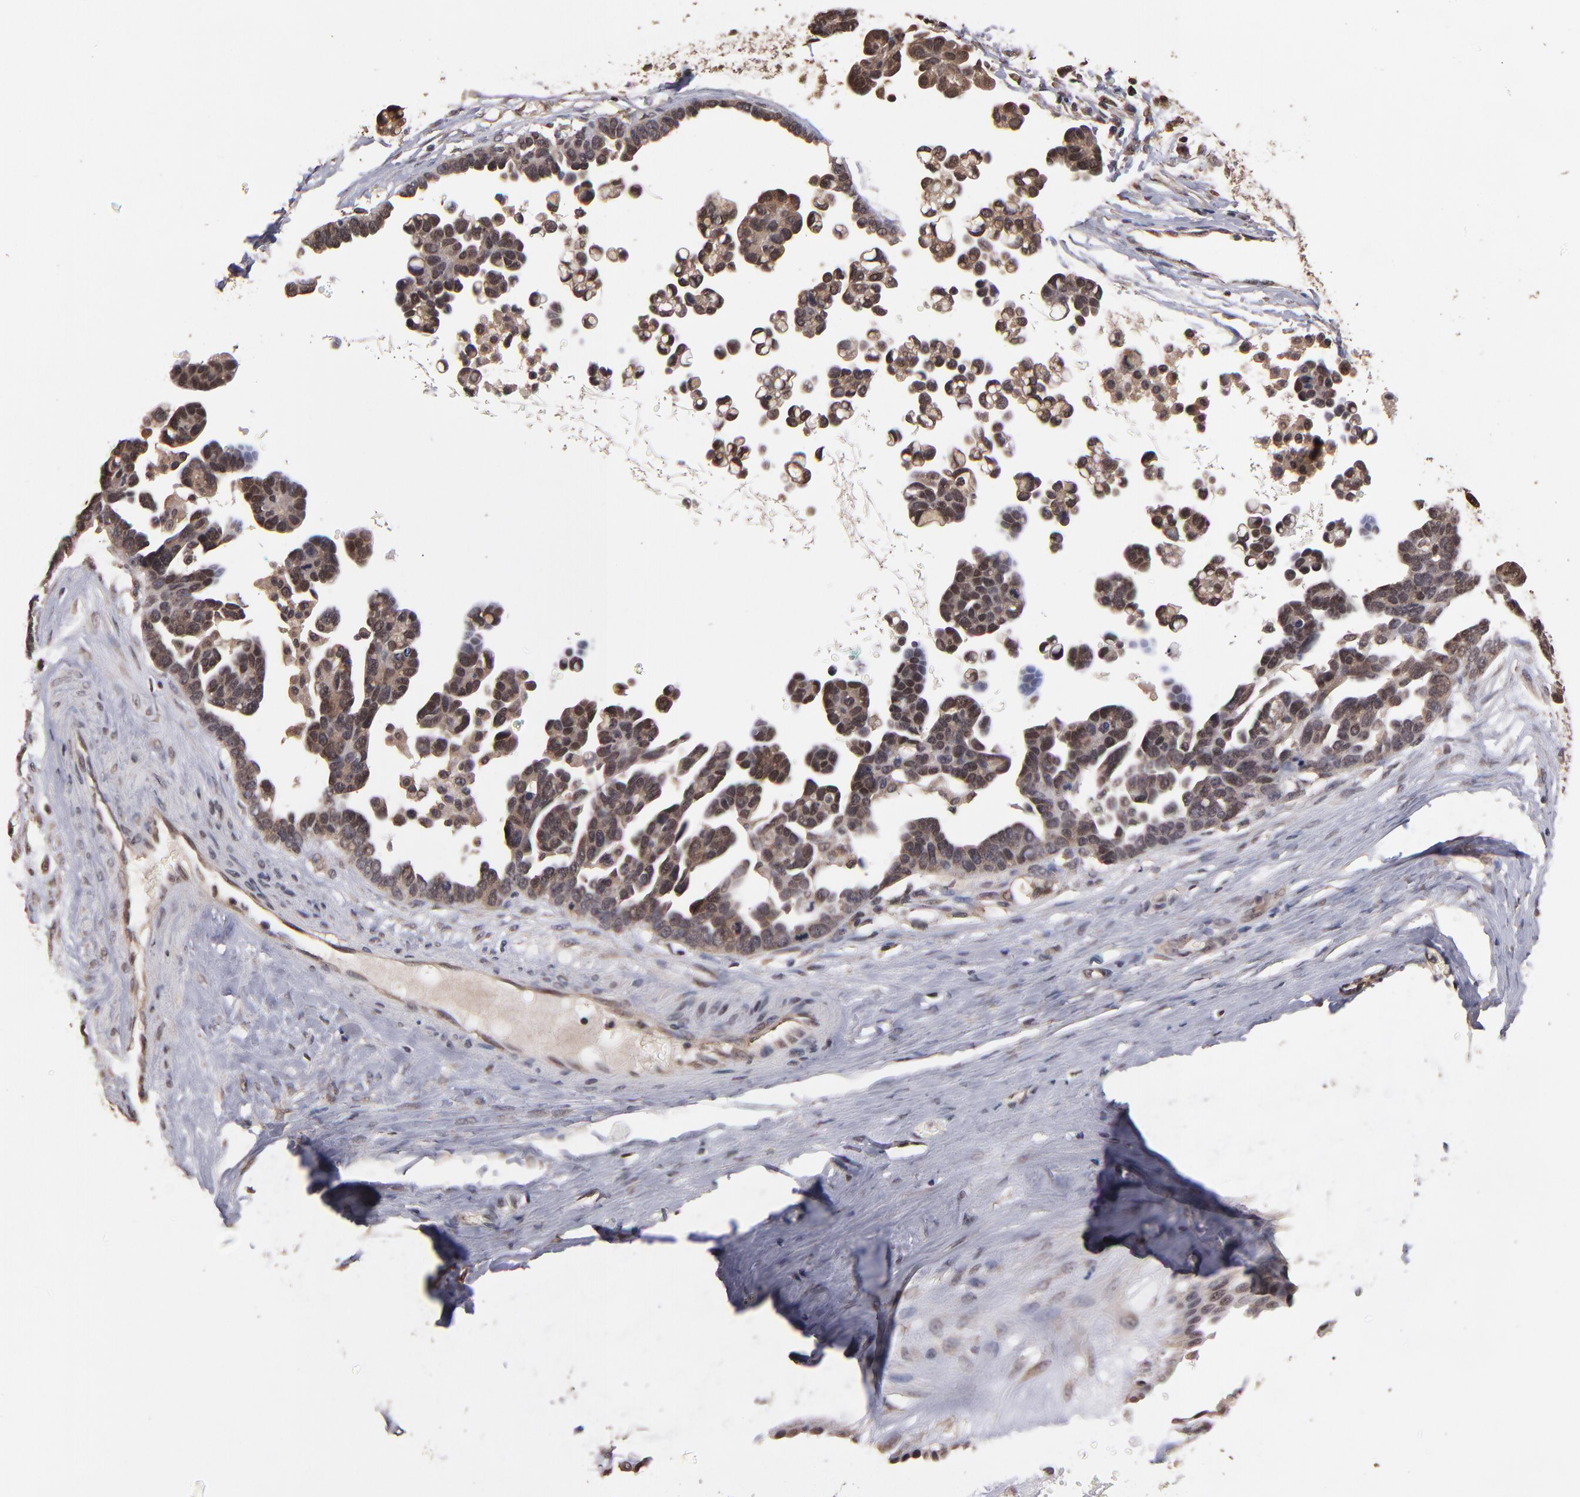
{"staining": {"intensity": "moderate", "quantity": ">75%", "location": "cytoplasmic/membranous"}, "tissue": "ovarian cancer", "cell_type": "Tumor cells", "image_type": "cancer", "snomed": [{"axis": "morphology", "description": "Cystadenocarcinoma, serous, NOS"}, {"axis": "topography", "description": "Ovary"}], "caption": "Ovarian serous cystadenocarcinoma tissue demonstrates moderate cytoplasmic/membranous staining in approximately >75% of tumor cells, visualized by immunohistochemistry.", "gene": "NFE2L2", "patient": {"sex": "female", "age": 54}}